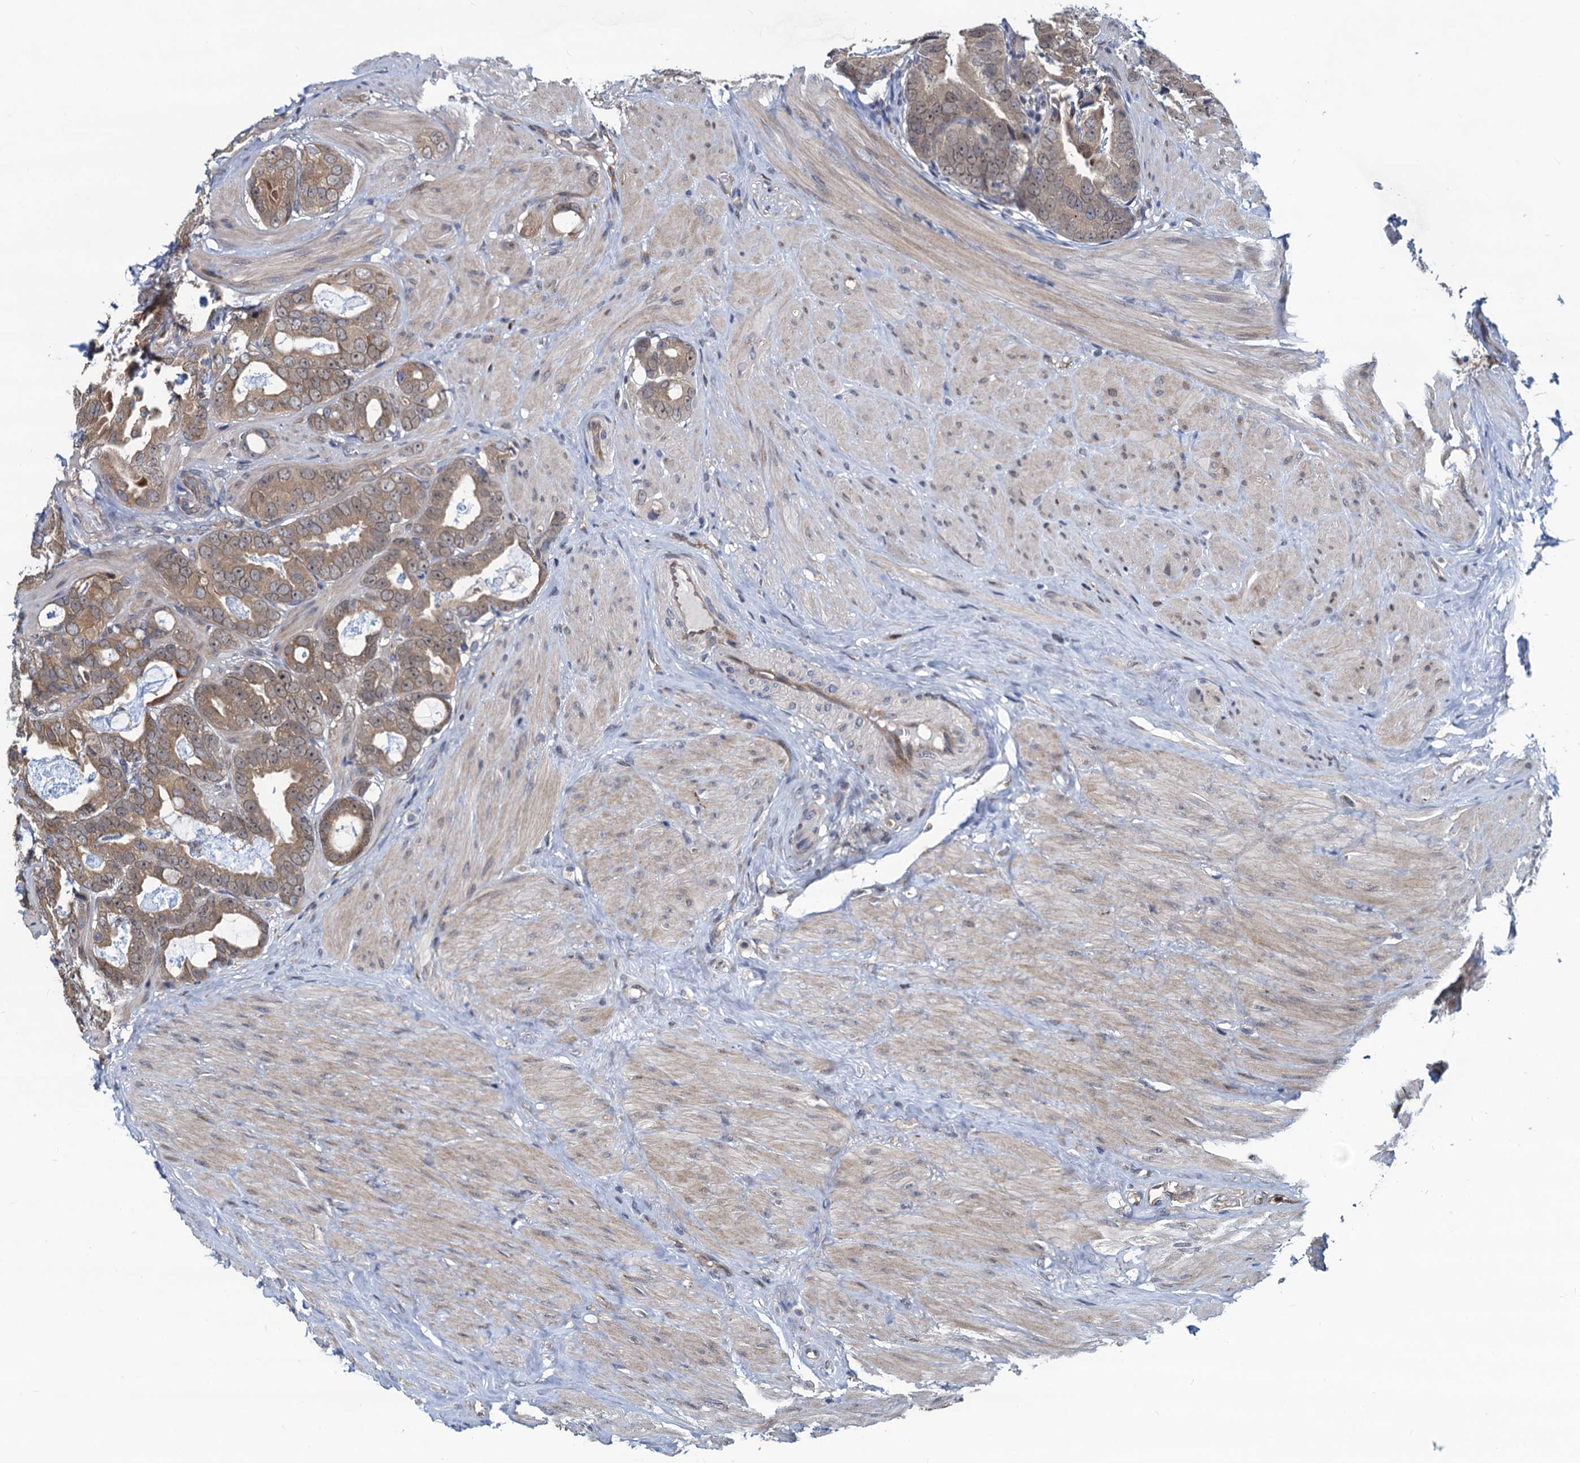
{"staining": {"intensity": "moderate", "quantity": ">75%", "location": "cytoplasmic/membranous"}, "tissue": "prostate cancer", "cell_type": "Tumor cells", "image_type": "cancer", "snomed": [{"axis": "morphology", "description": "Adenocarcinoma, Low grade"}, {"axis": "topography", "description": "Prostate"}], "caption": "Immunohistochemistry histopathology image of neoplastic tissue: prostate cancer (low-grade adenocarcinoma) stained using IHC displays medium levels of moderate protein expression localized specifically in the cytoplasmic/membranous of tumor cells, appearing as a cytoplasmic/membranous brown color.", "gene": "RNF125", "patient": {"sex": "male", "age": 71}}